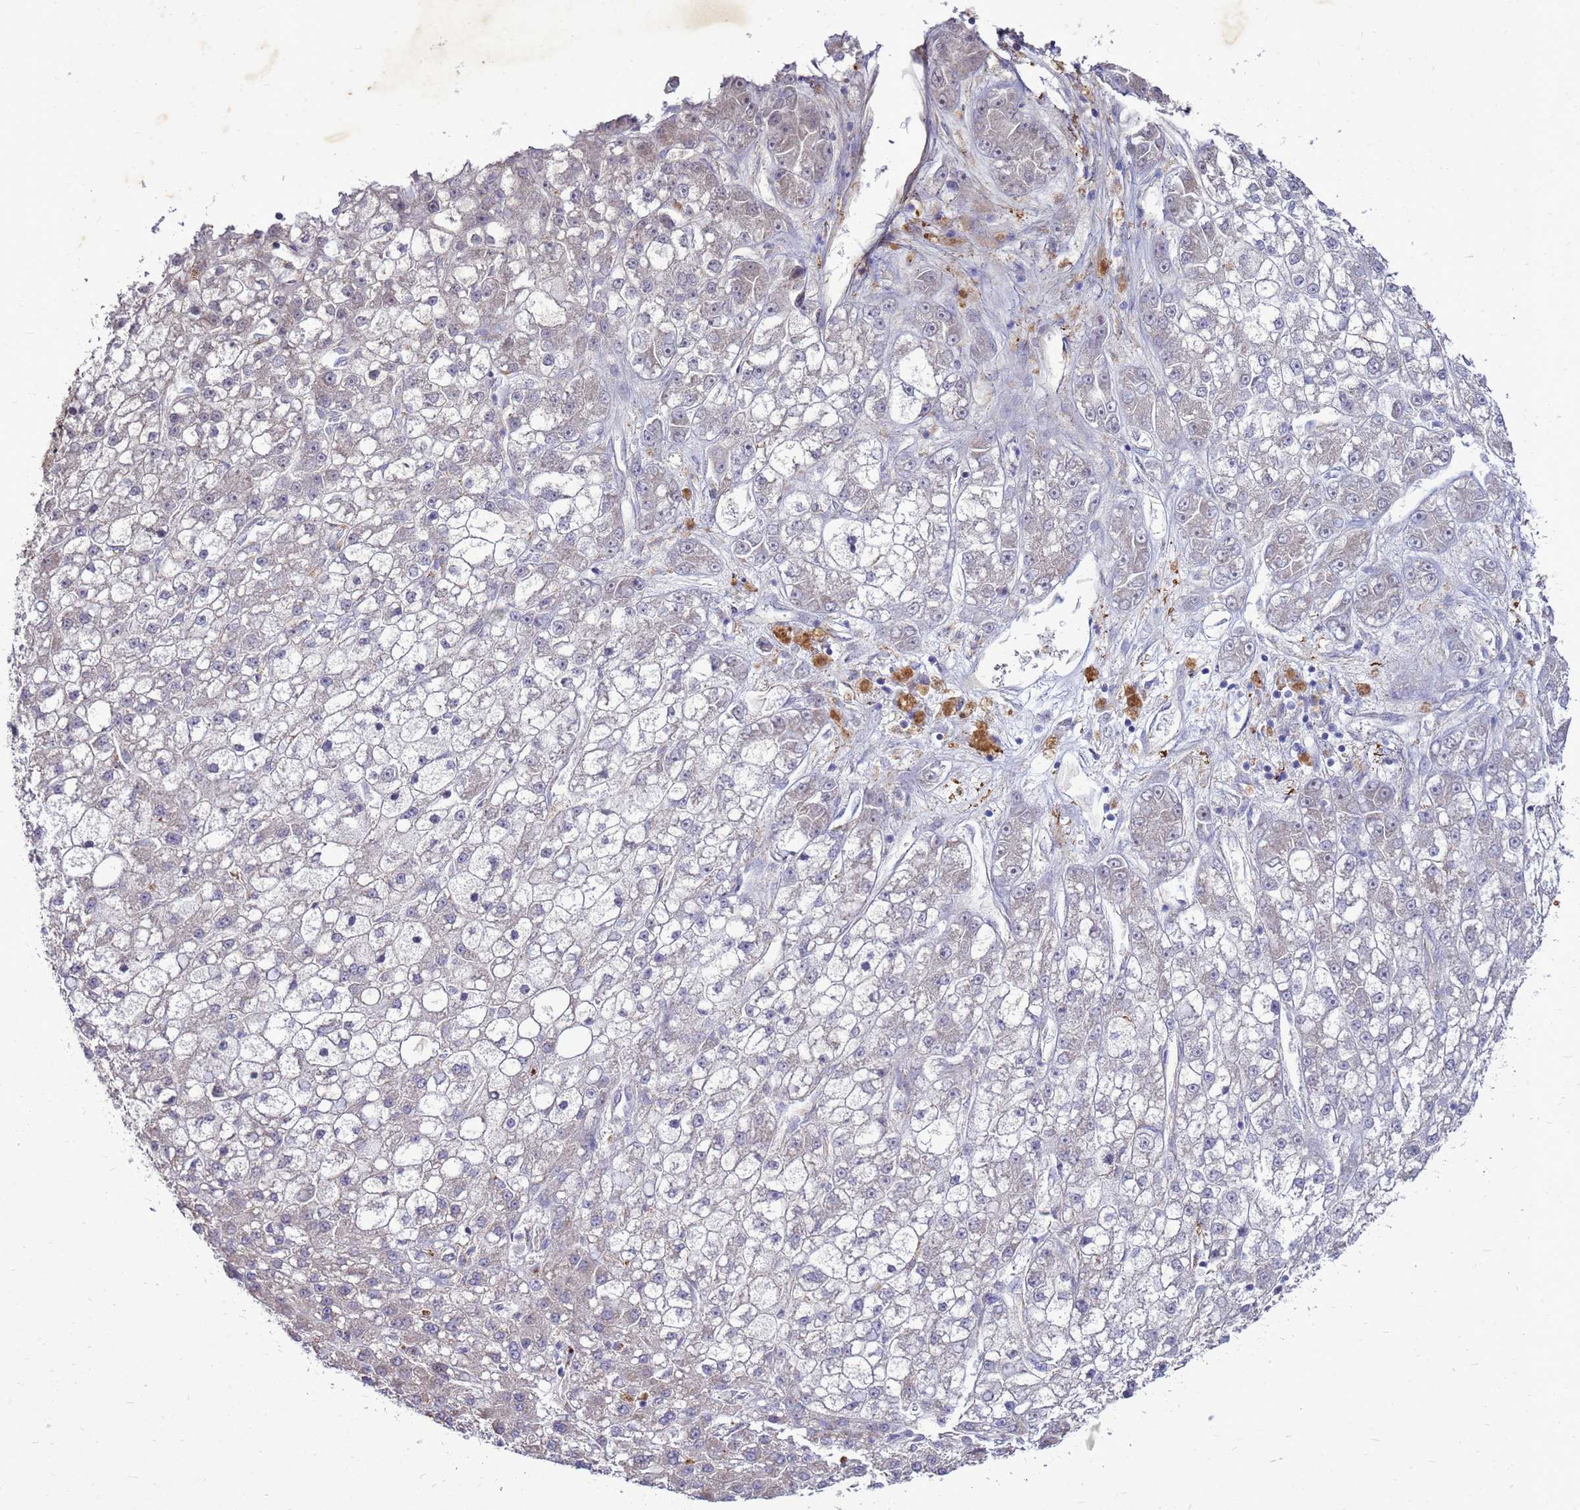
{"staining": {"intensity": "negative", "quantity": "none", "location": "none"}, "tissue": "liver cancer", "cell_type": "Tumor cells", "image_type": "cancer", "snomed": [{"axis": "morphology", "description": "Carcinoma, Hepatocellular, NOS"}, {"axis": "topography", "description": "Liver"}], "caption": "The image exhibits no staining of tumor cells in hepatocellular carcinoma (liver). (DAB (3,3'-diaminobenzidine) IHC with hematoxylin counter stain).", "gene": "RNF215", "patient": {"sex": "male", "age": 67}}